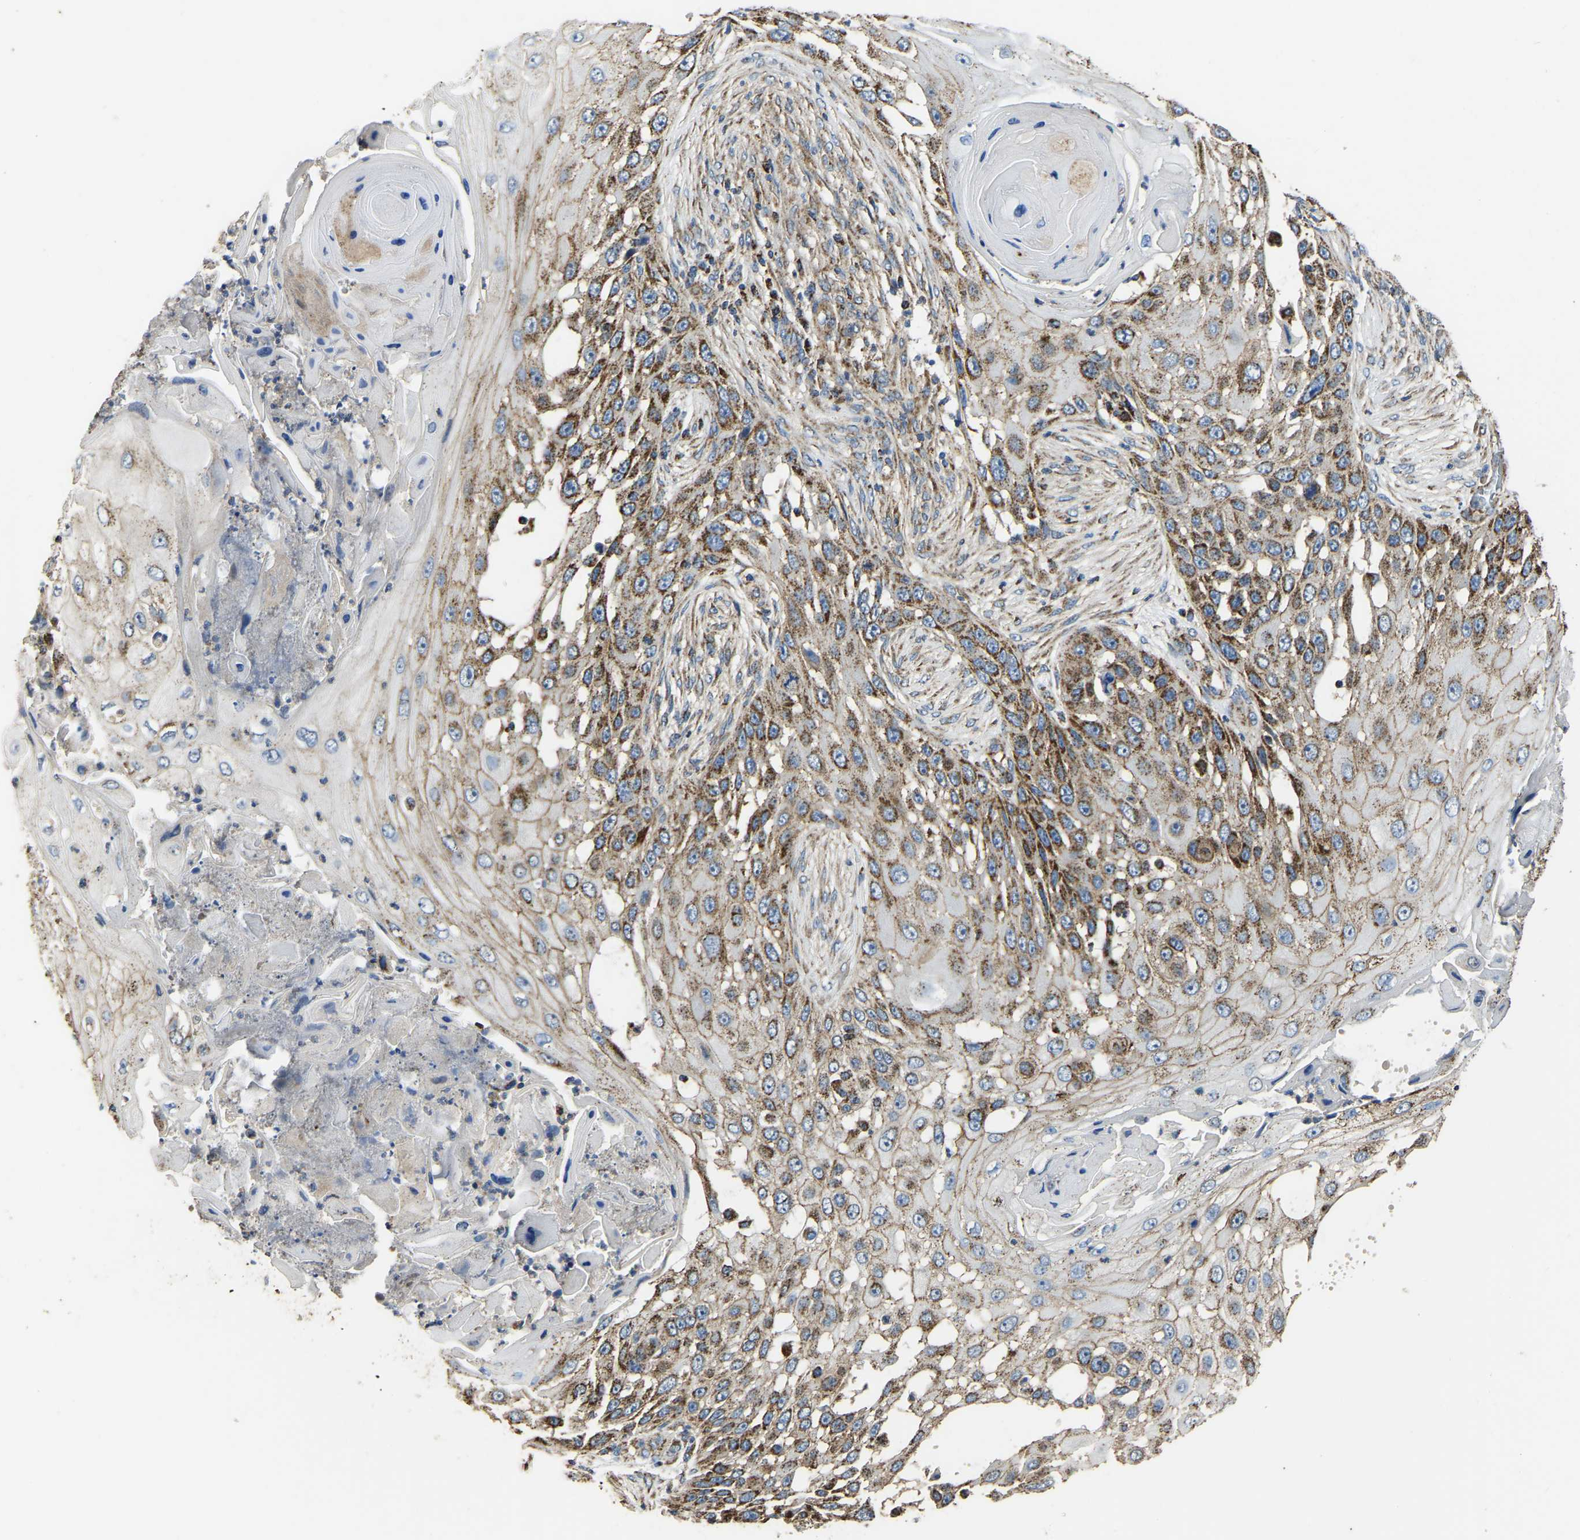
{"staining": {"intensity": "moderate", "quantity": ">75%", "location": "cytoplasmic/membranous"}, "tissue": "skin cancer", "cell_type": "Tumor cells", "image_type": "cancer", "snomed": [{"axis": "morphology", "description": "Squamous cell carcinoma, NOS"}, {"axis": "topography", "description": "Skin"}], "caption": "Protein analysis of squamous cell carcinoma (skin) tissue shows moderate cytoplasmic/membranous staining in approximately >75% of tumor cells.", "gene": "ETFA", "patient": {"sex": "female", "age": 44}}